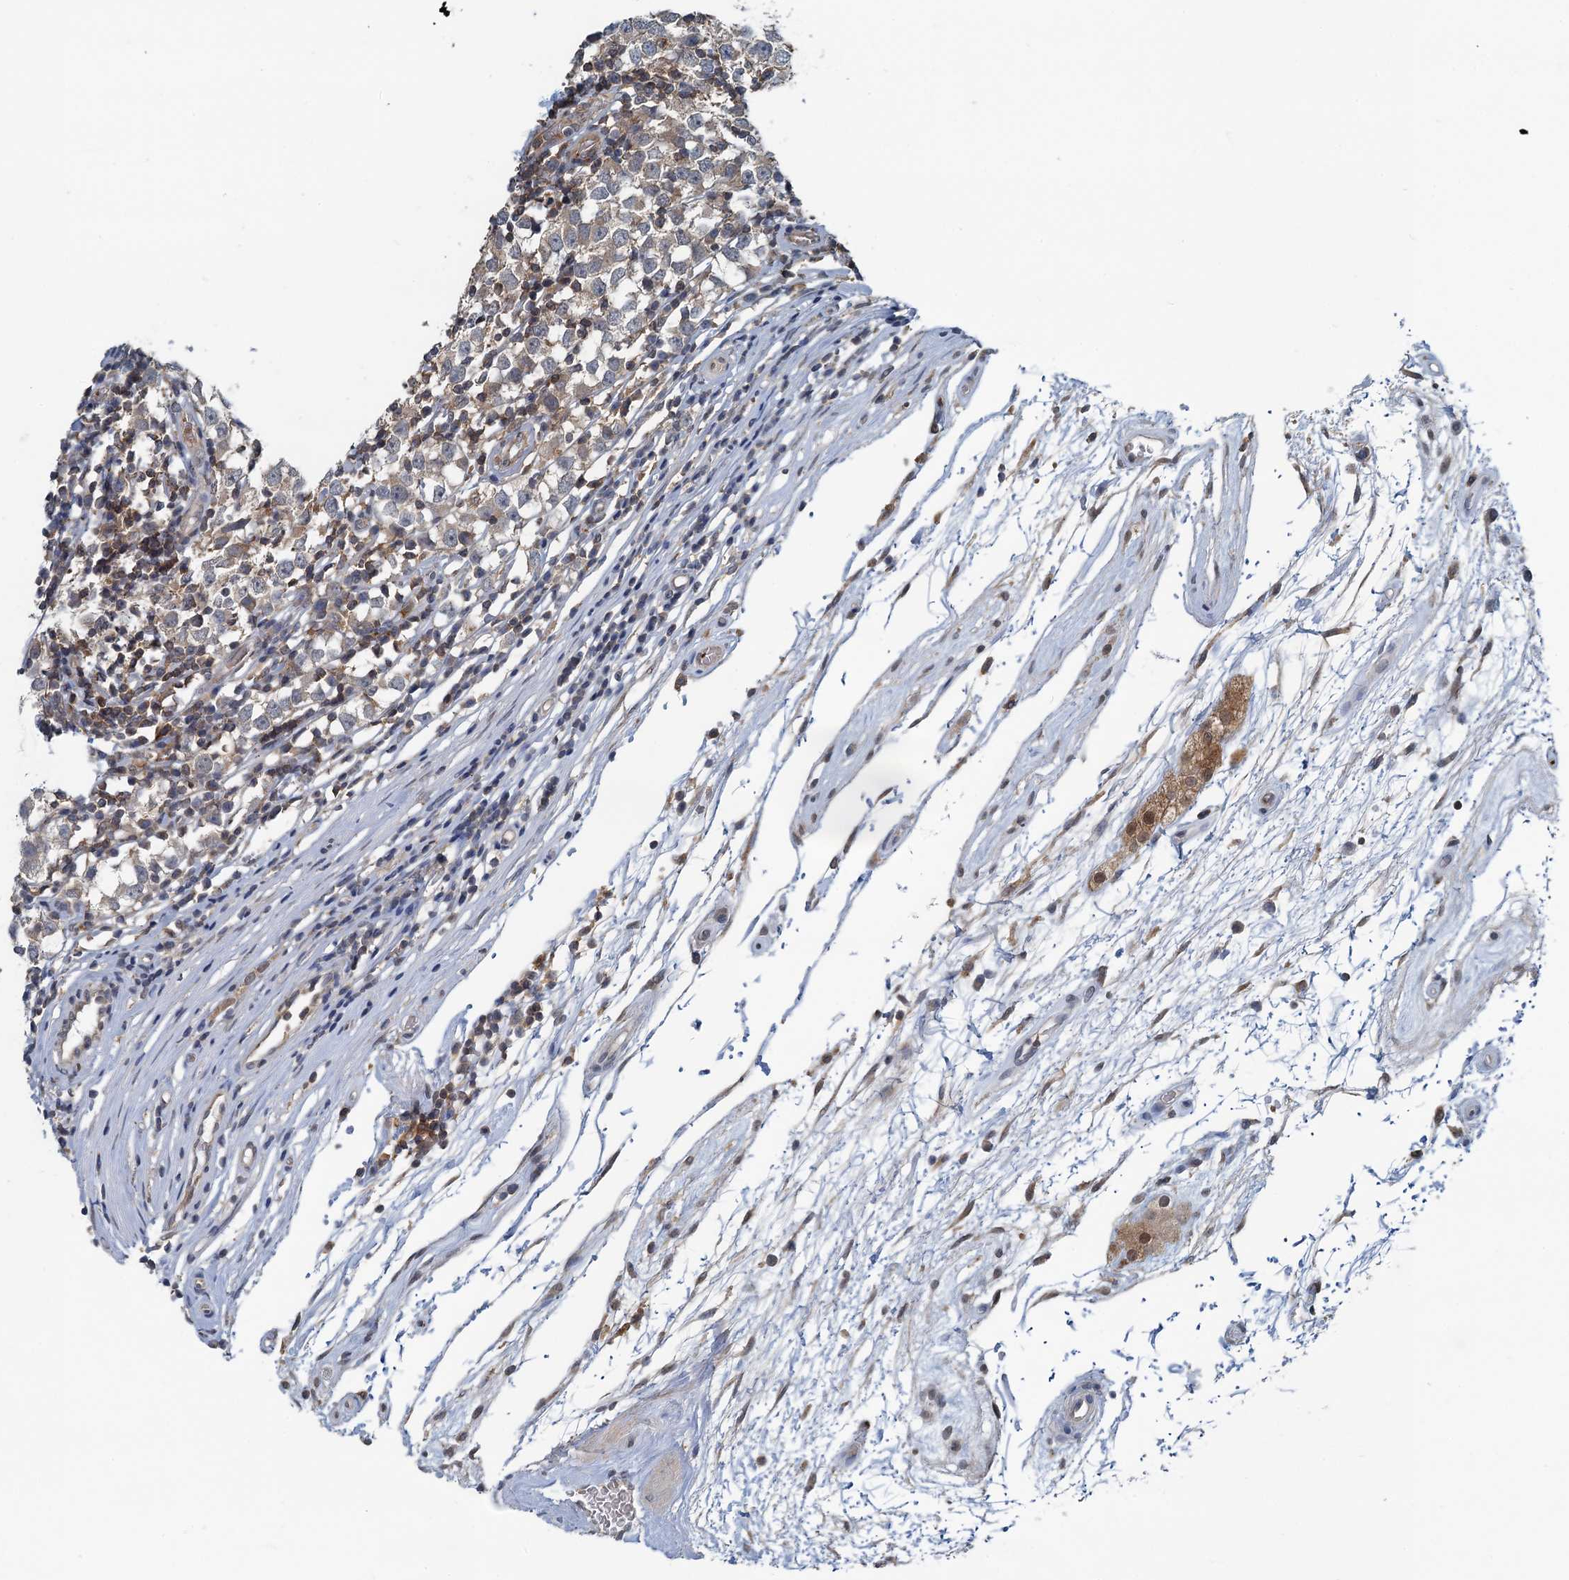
{"staining": {"intensity": "negative", "quantity": "none", "location": "none"}, "tissue": "testis cancer", "cell_type": "Tumor cells", "image_type": "cancer", "snomed": [{"axis": "morphology", "description": "Seminoma, NOS"}, {"axis": "topography", "description": "Testis"}], "caption": "The image displays no staining of tumor cells in testis seminoma.", "gene": "GCLM", "patient": {"sex": "male", "age": 65}}